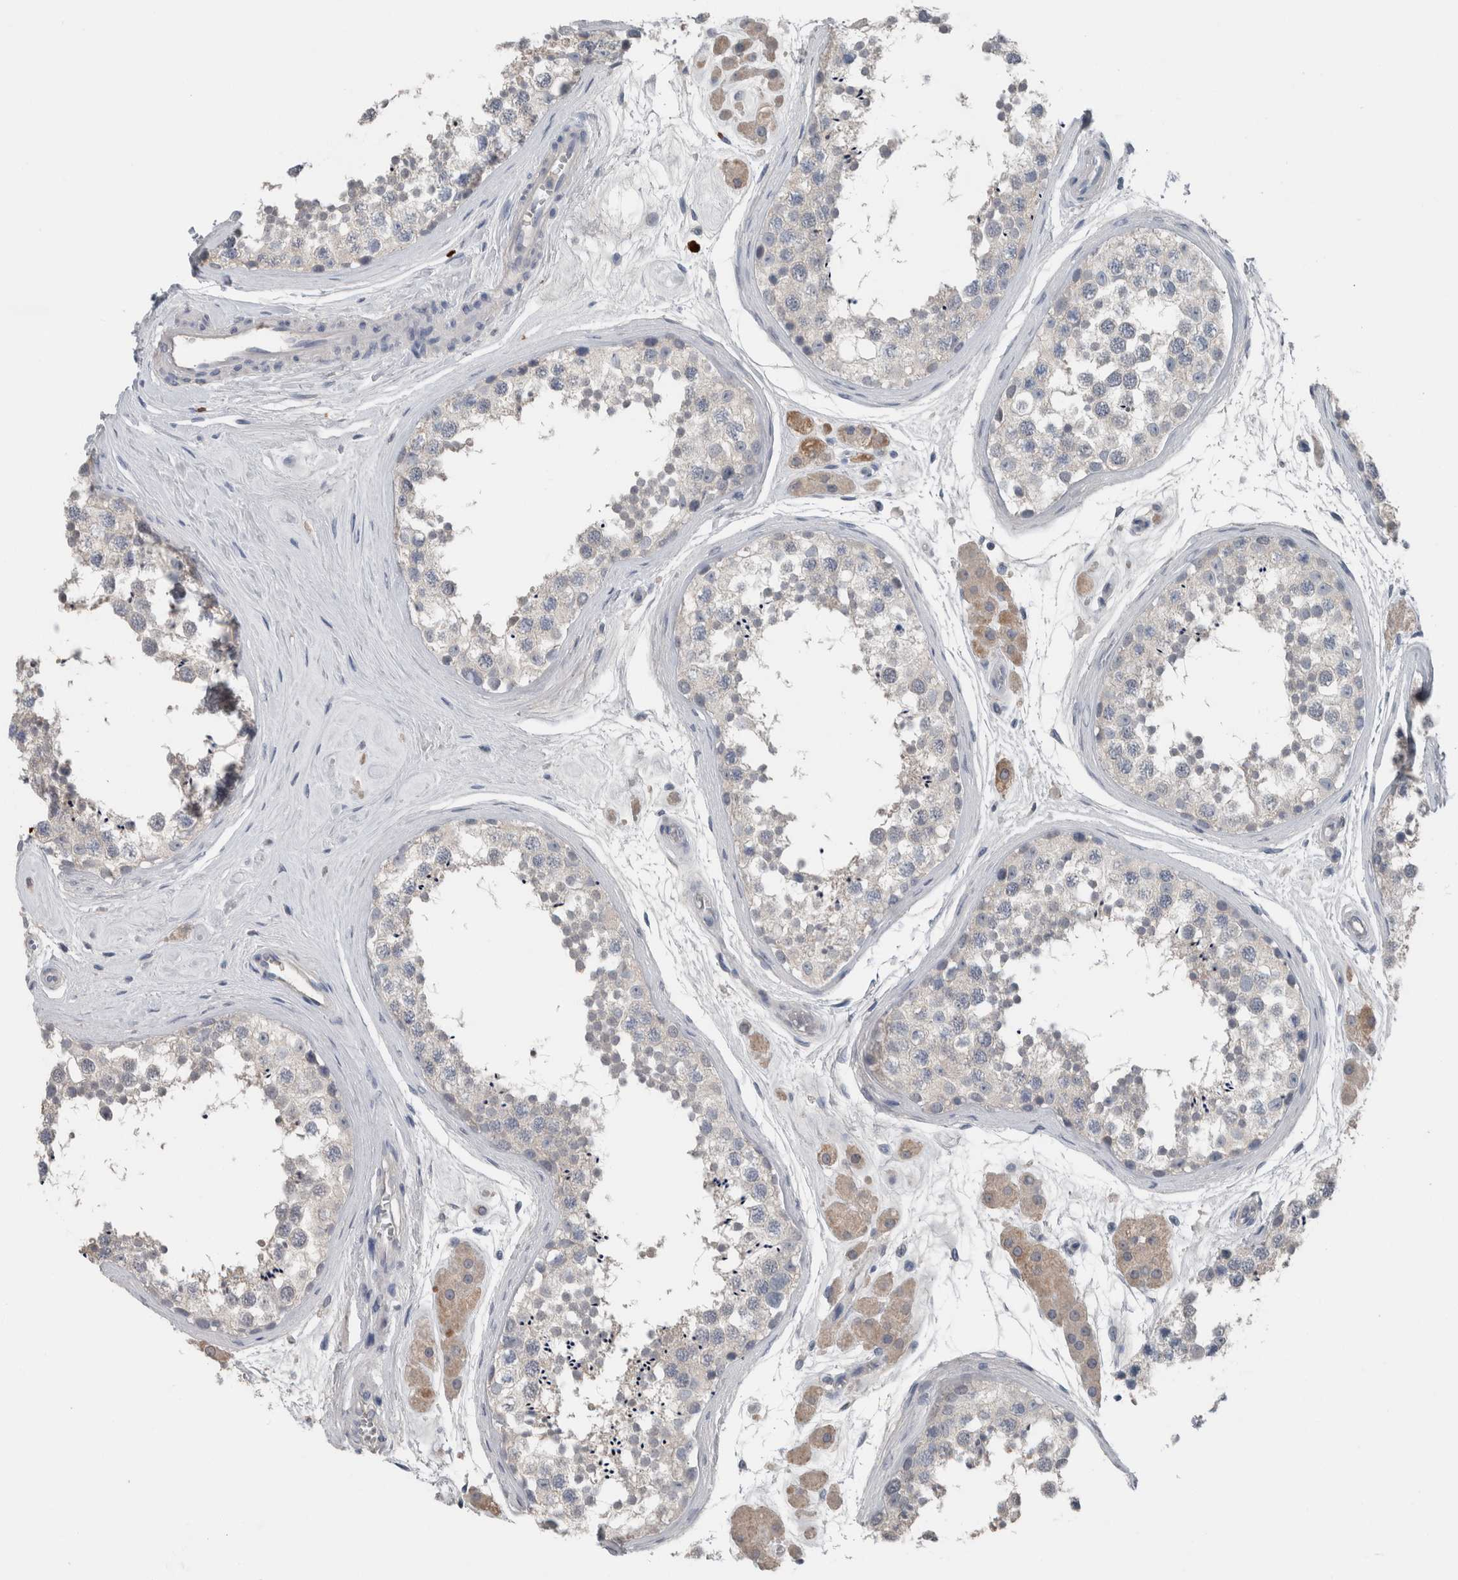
{"staining": {"intensity": "negative", "quantity": "none", "location": "none"}, "tissue": "testis", "cell_type": "Cells in seminiferous ducts", "image_type": "normal", "snomed": [{"axis": "morphology", "description": "Normal tissue, NOS"}, {"axis": "topography", "description": "Testis"}], "caption": "Immunohistochemistry image of benign testis stained for a protein (brown), which reveals no expression in cells in seminiferous ducts. The staining is performed using DAB (3,3'-diaminobenzidine) brown chromogen with nuclei counter-stained in using hematoxylin.", "gene": "CRNN", "patient": {"sex": "male", "age": 56}}